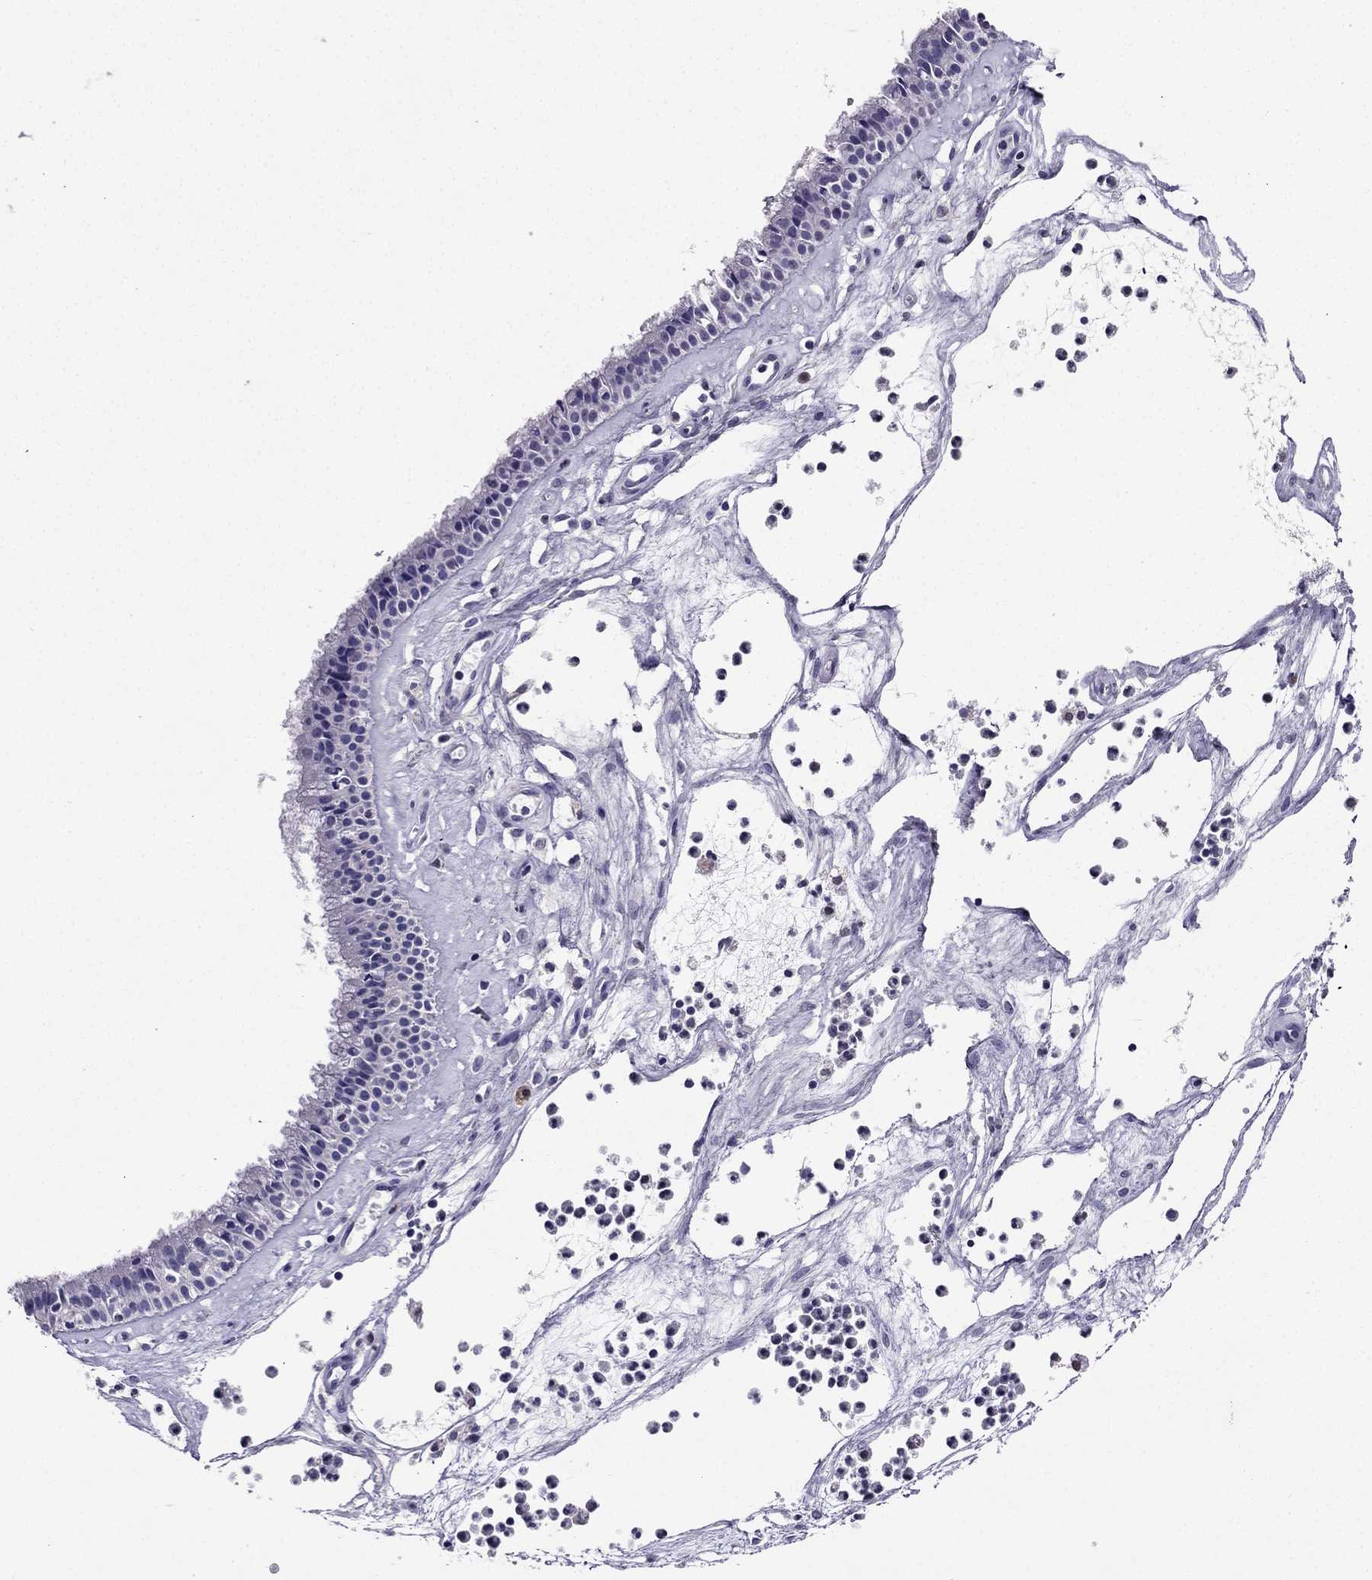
{"staining": {"intensity": "negative", "quantity": "none", "location": "none"}, "tissue": "nasopharynx", "cell_type": "Respiratory epithelial cells", "image_type": "normal", "snomed": [{"axis": "morphology", "description": "Normal tissue, NOS"}, {"axis": "topography", "description": "Nasopharynx"}], "caption": "This image is of benign nasopharynx stained with immunohistochemistry (IHC) to label a protein in brown with the nuclei are counter-stained blue. There is no staining in respiratory epithelial cells. The staining was performed using DAB to visualize the protein expression in brown, while the nuclei were stained in blue with hematoxylin (Magnification: 20x).", "gene": "ARID3A", "patient": {"sex": "female", "age": 47}}